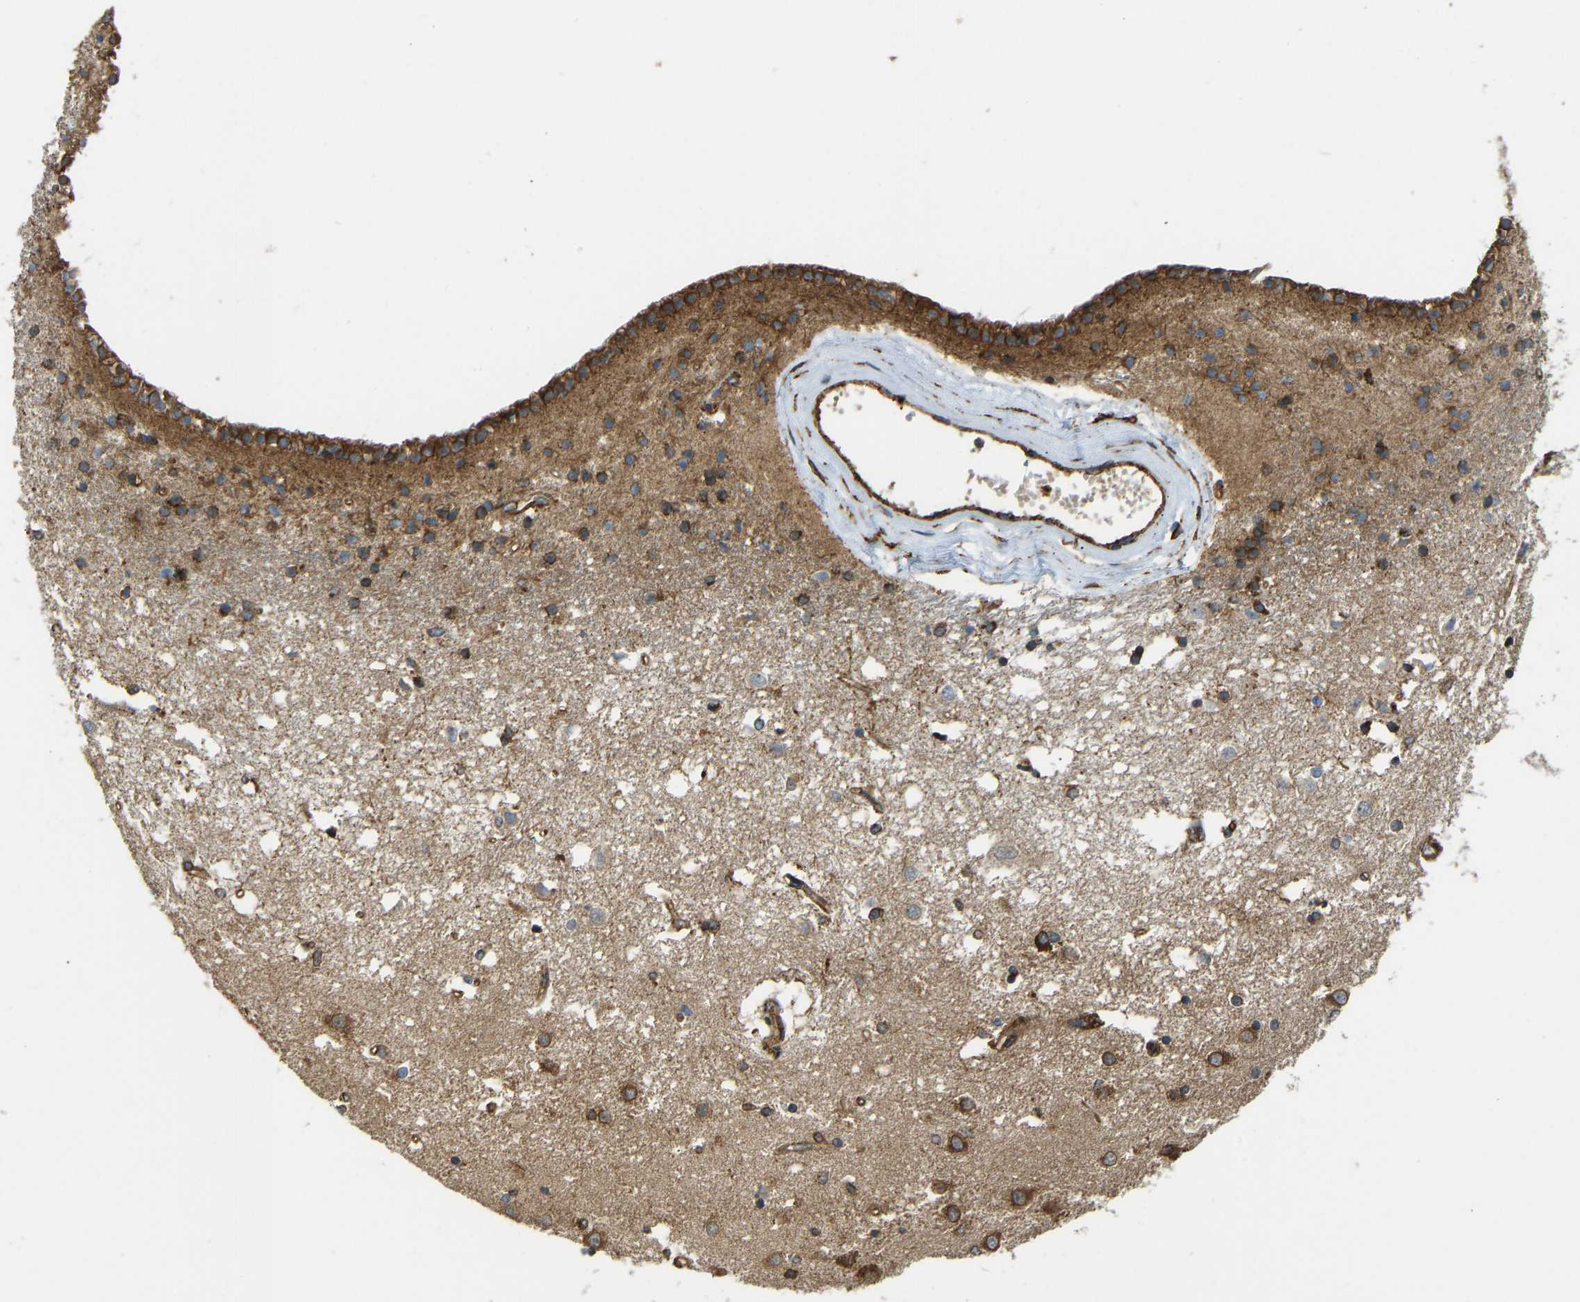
{"staining": {"intensity": "moderate", "quantity": ">75%", "location": "cytoplasmic/membranous"}, "tissue": "caudate", "cell_type": "Glial cells", "image_type": "normal", "snomed": [{"axis": "morphology", "description": "Normal tissue, NOS"}, {"axis": "topography", "description": "Lateral ventricle wall"}], "caption": "Caudate stained with DAB (3,3'-diaminobenzidine) immunohistochemistry reveals medium levels of moderate cytoplasmic/membranous expression in approximately >75% of glial cells. Using DAB (3,3'-diaminobenzidine) (brown) and hematoxylin (blue) stains, captured at high magnification using brightfield microscopy.", "gene": "BEX3", "patient": {"sex": "male", "age": 45}}